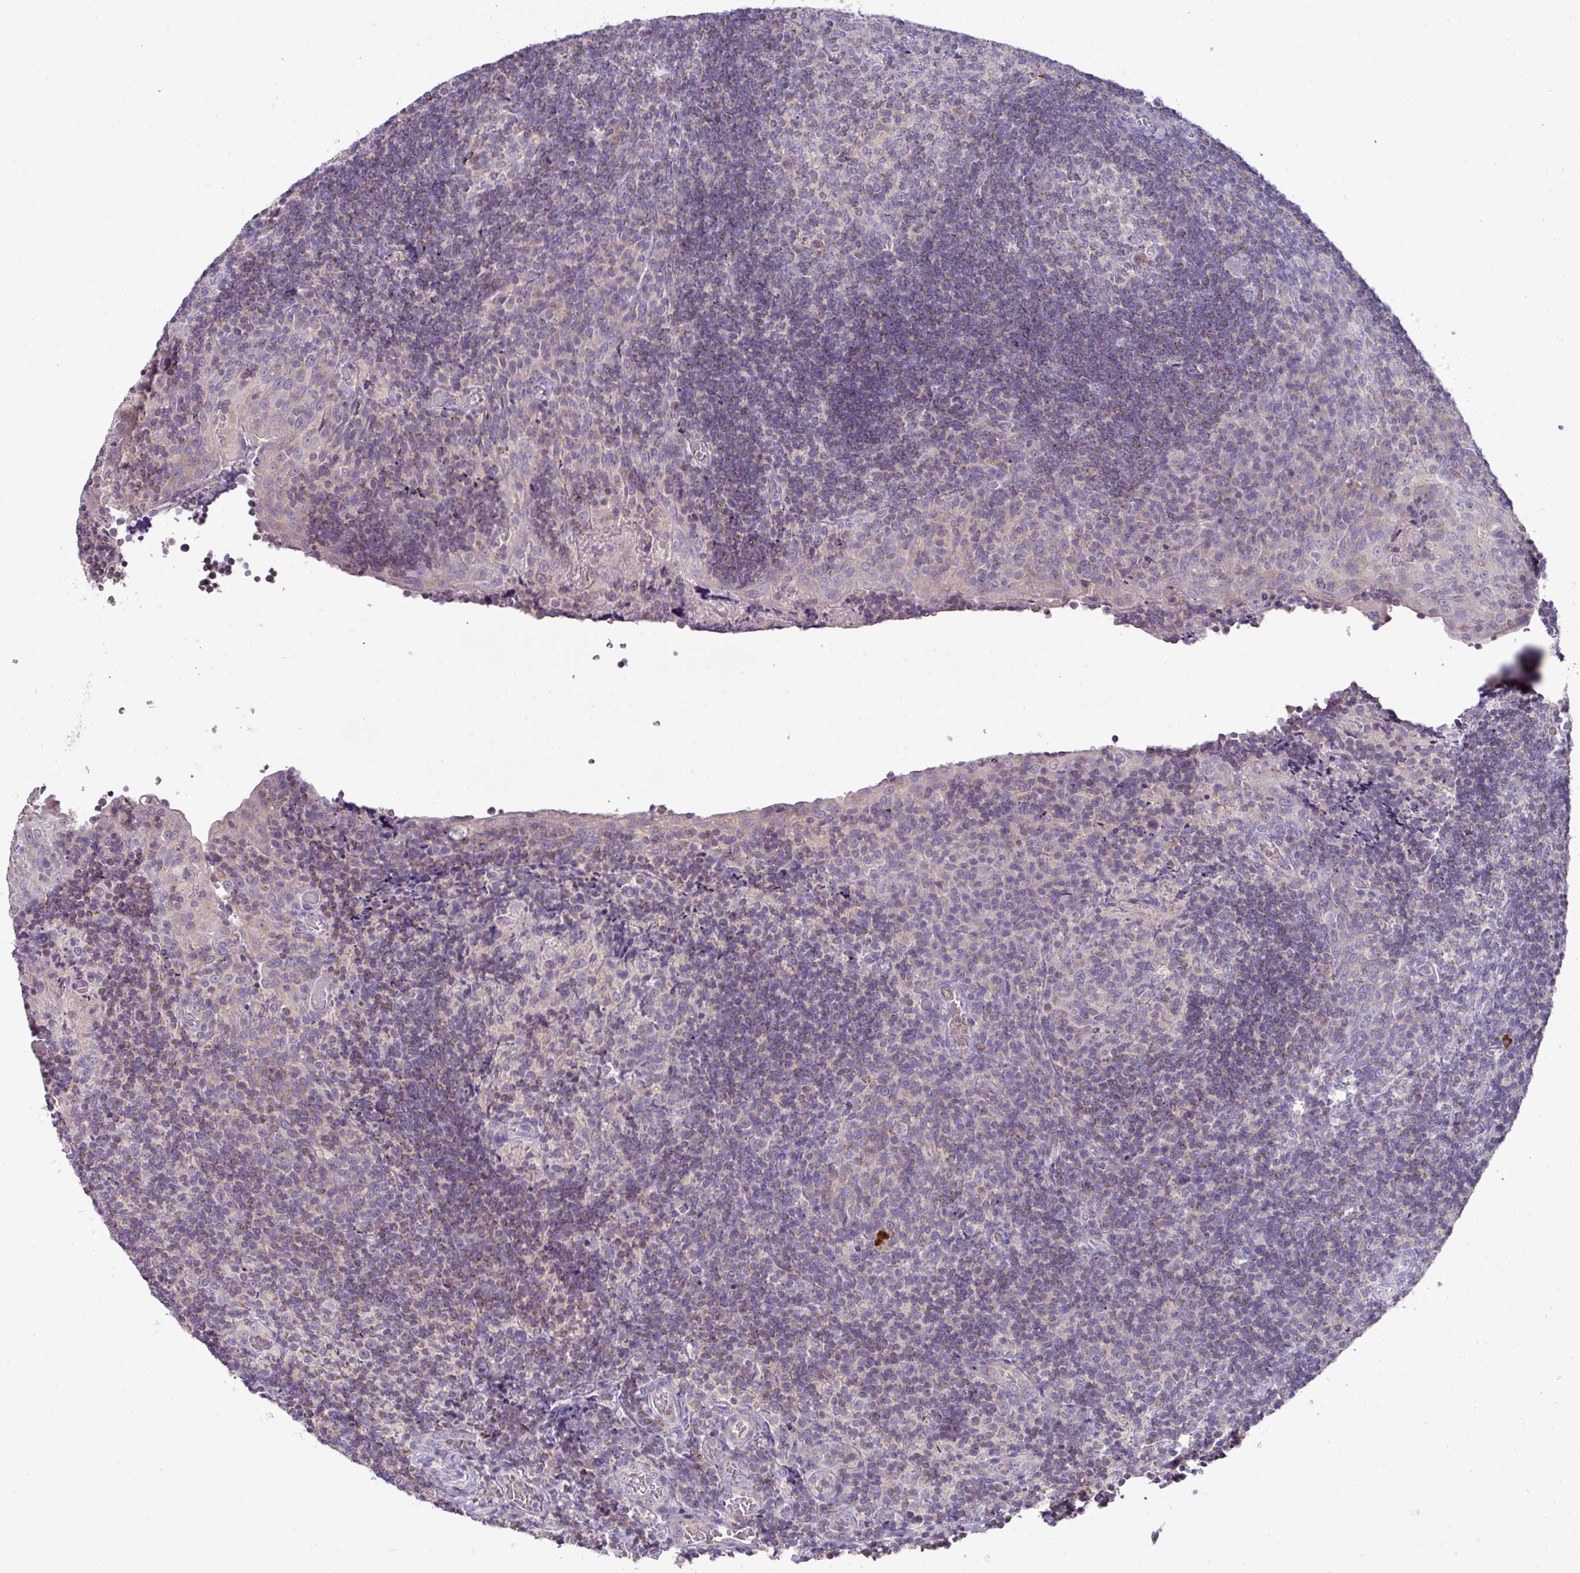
{"staining": {"intensity": "weak", "quantity": "<25%", "location": "cytoplasmic/membranous"}, "tissue": "tonsil", "cell_type": "Germinal center cells", "image_type": "normal", "snomed": [{"axis": "morphology", "description": "Normal tissue, NOS"}, {"axis": "topography", "description": "Tonsil"}], "caption": "A high-resolution micrograph shows IHC staining of benign tonsil, which exhibits no significant expression in germinal center cells.", "gene": "TRAPPC1", "patient": {"sex": "male", "age": 17}}